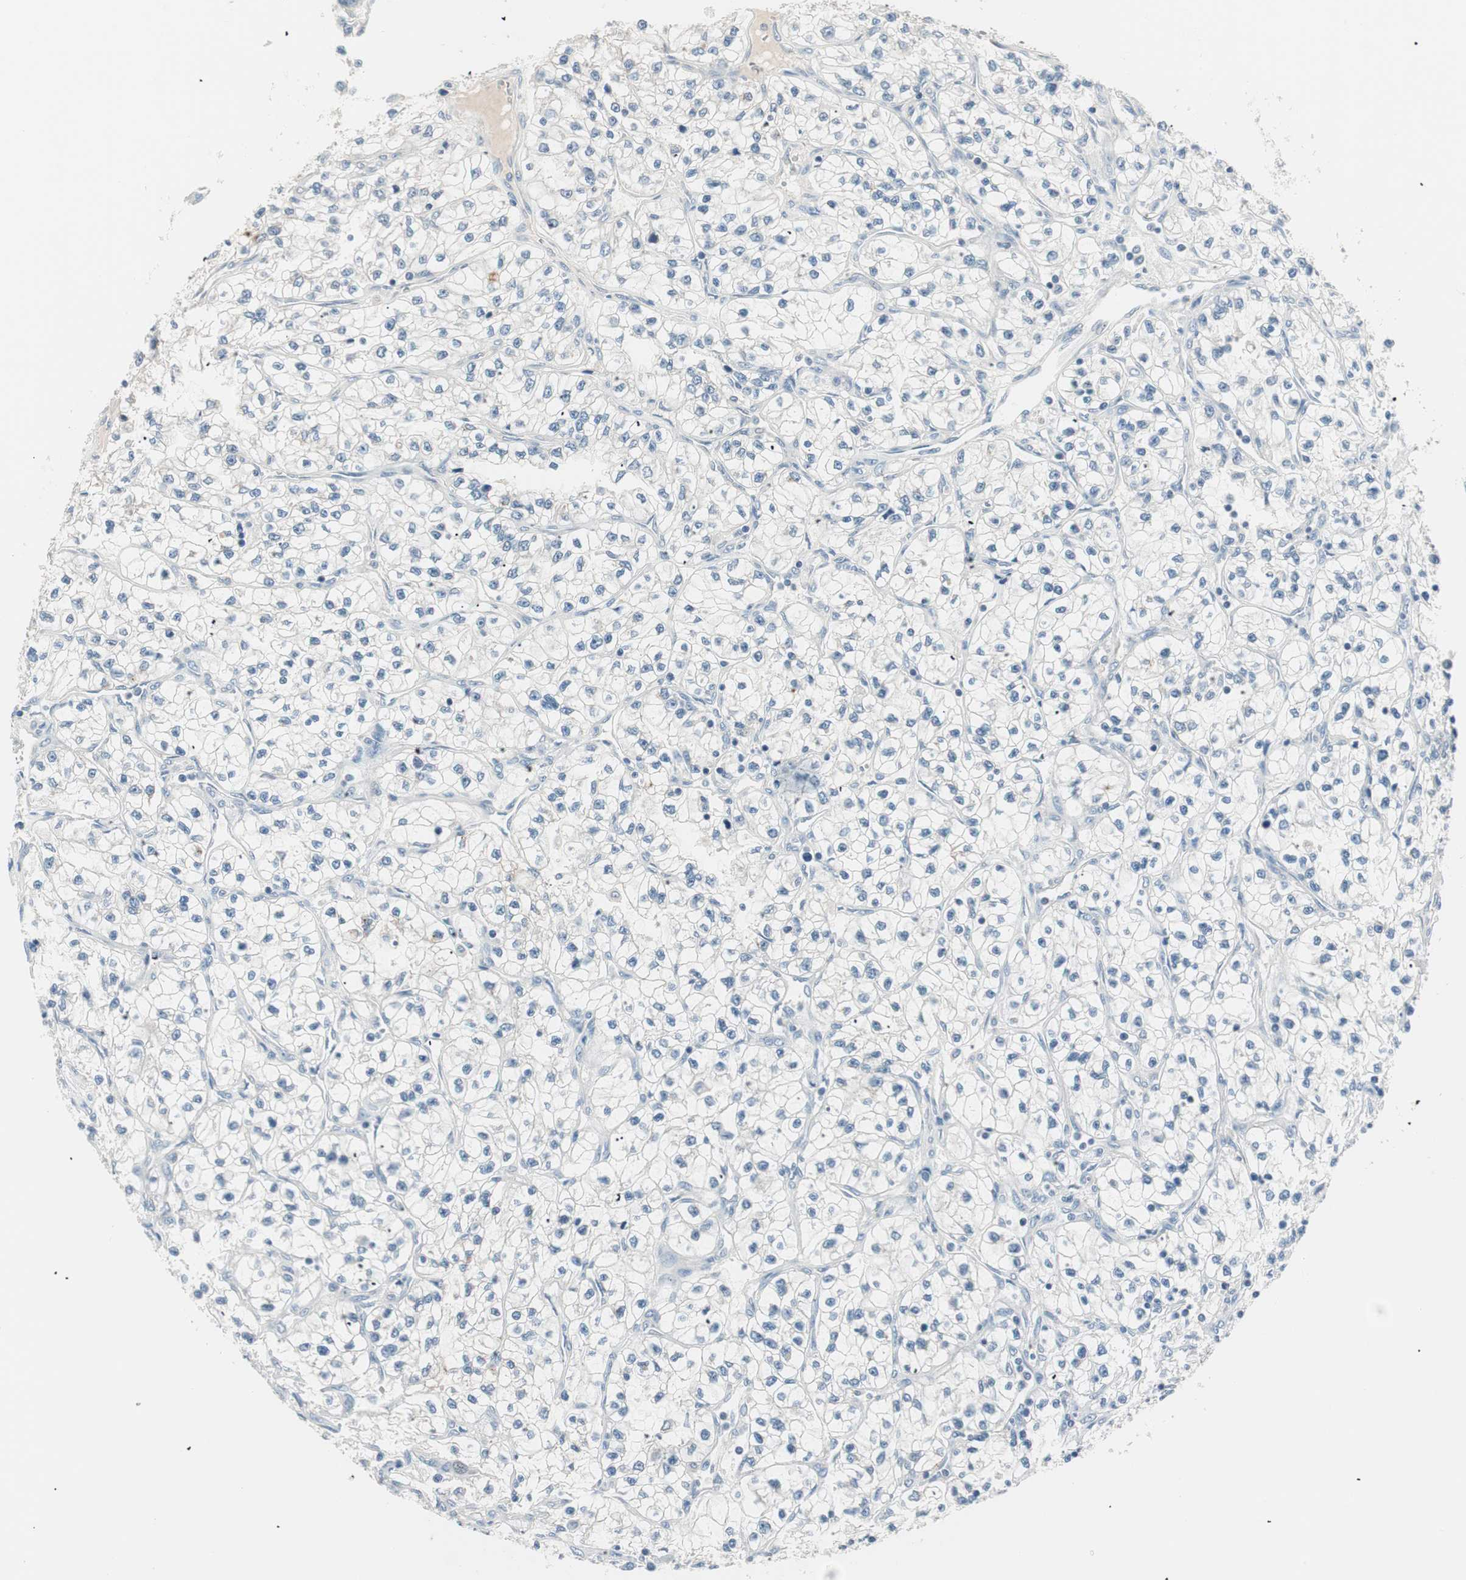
{"staining": {"intensity": "negative", "quantity": "none", "location": "none"}, "tissue": "renal cancer", "cell_type": "Tumor cells", "image_type": "cancer", "snomed": [{"axis": "morphology", "description": "Adenocarcinoma, NOS"}, {"axis": "topography", "description": "Kidney"}], "caption": "Immunohistochemistry image of neoplastic tissue: human renal cancer (adenocarcinoma) stained with DAB (3,3'-diaminobenzidine) displays no significant protein expression in tumor cells.", "gene": "RAD54B", "patient": {"sex": "female", "age": 57}}